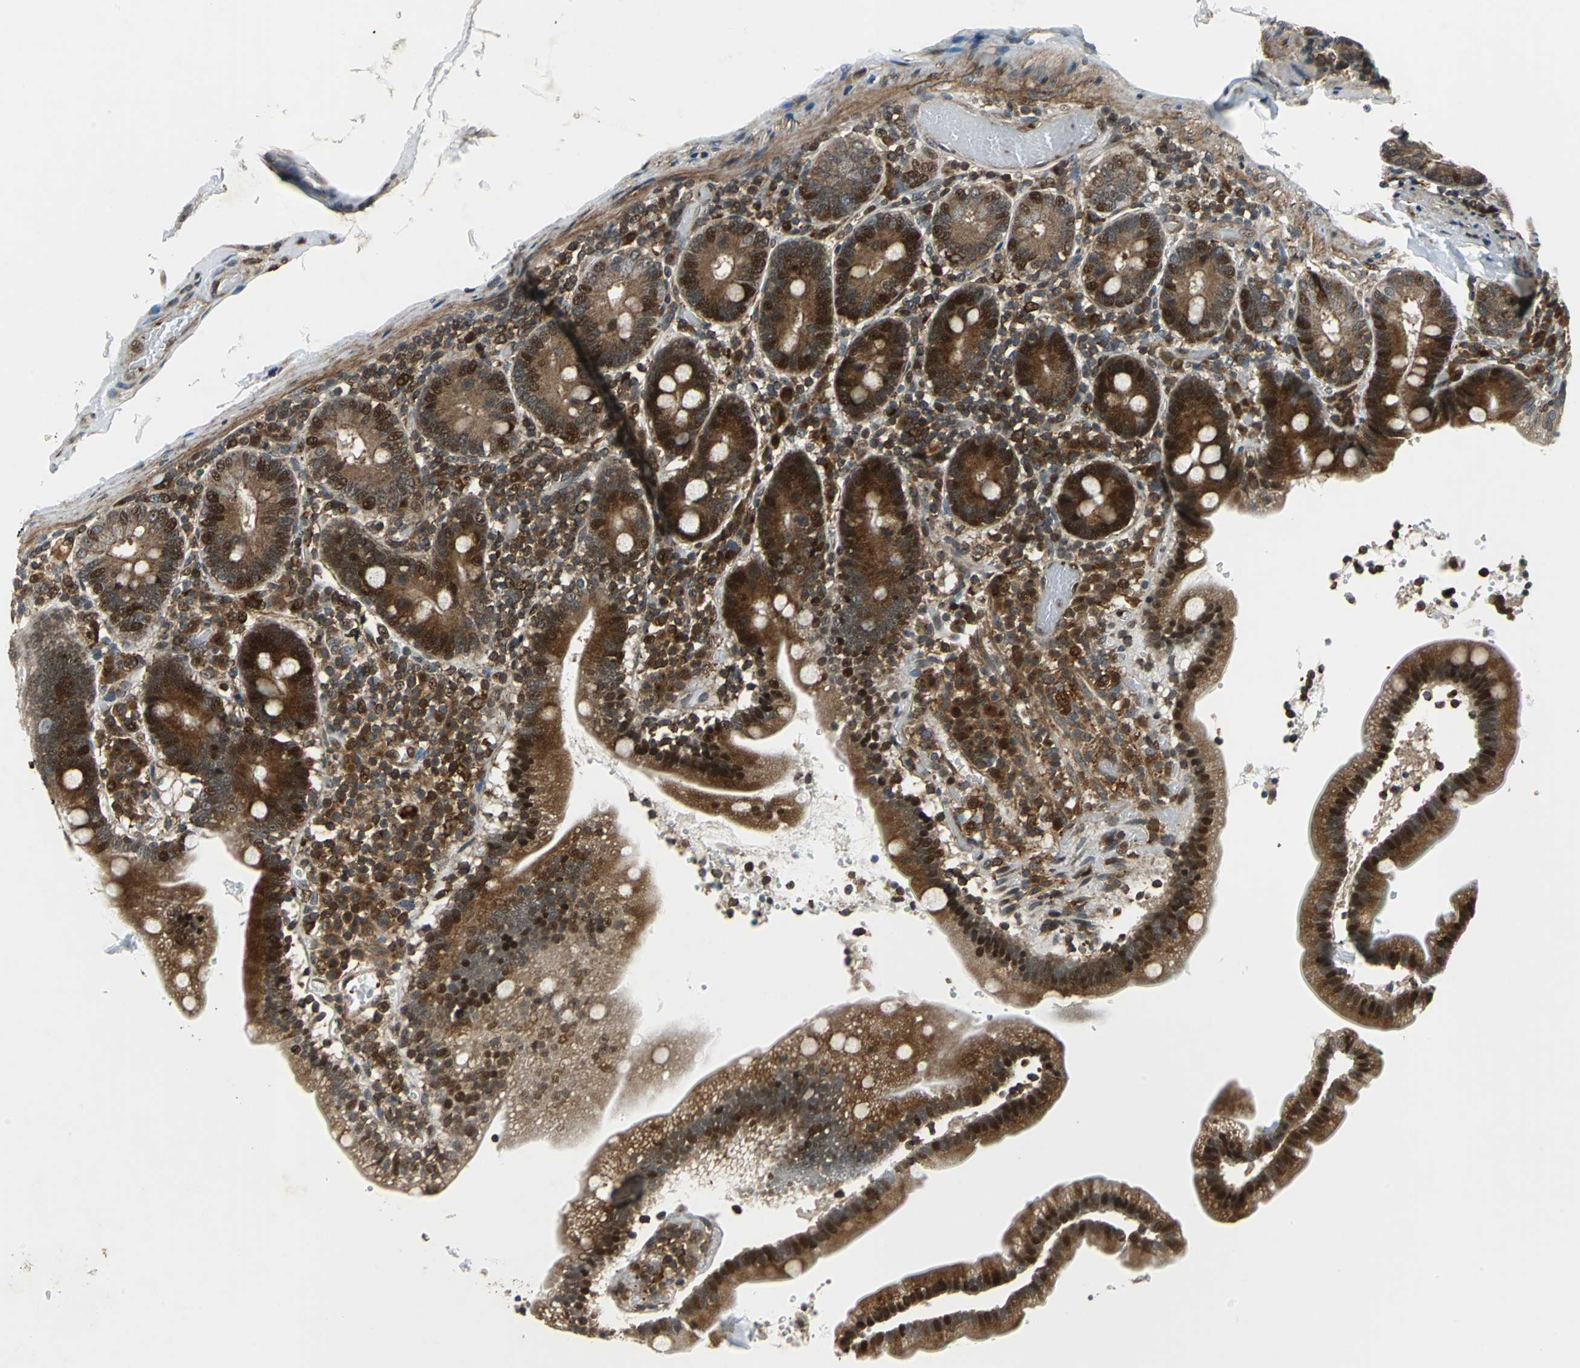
{"staining": {"intensity": "strong", "quantity": ">75%", "location": "cytoplasmic/membranous,nuclear"}, "tissue": "duodenum", "cell_type": "Glandular cells", "image_type": "normal", "snomed": [{"axis": "morphology", "description": "Normal tissue, NOS"}, {"axis": "topography", "description": "Duodenum"}], "caption": "Duodenum stained with IHC displays strong cytoplasmic/membranous,nuclear expression in approximately >75% of glandular cells. The protein of interest is shown in brown color, while the nuclei are stained blue.", "gene": "AATF", "patient": {"sex": "male", "age": 66}}